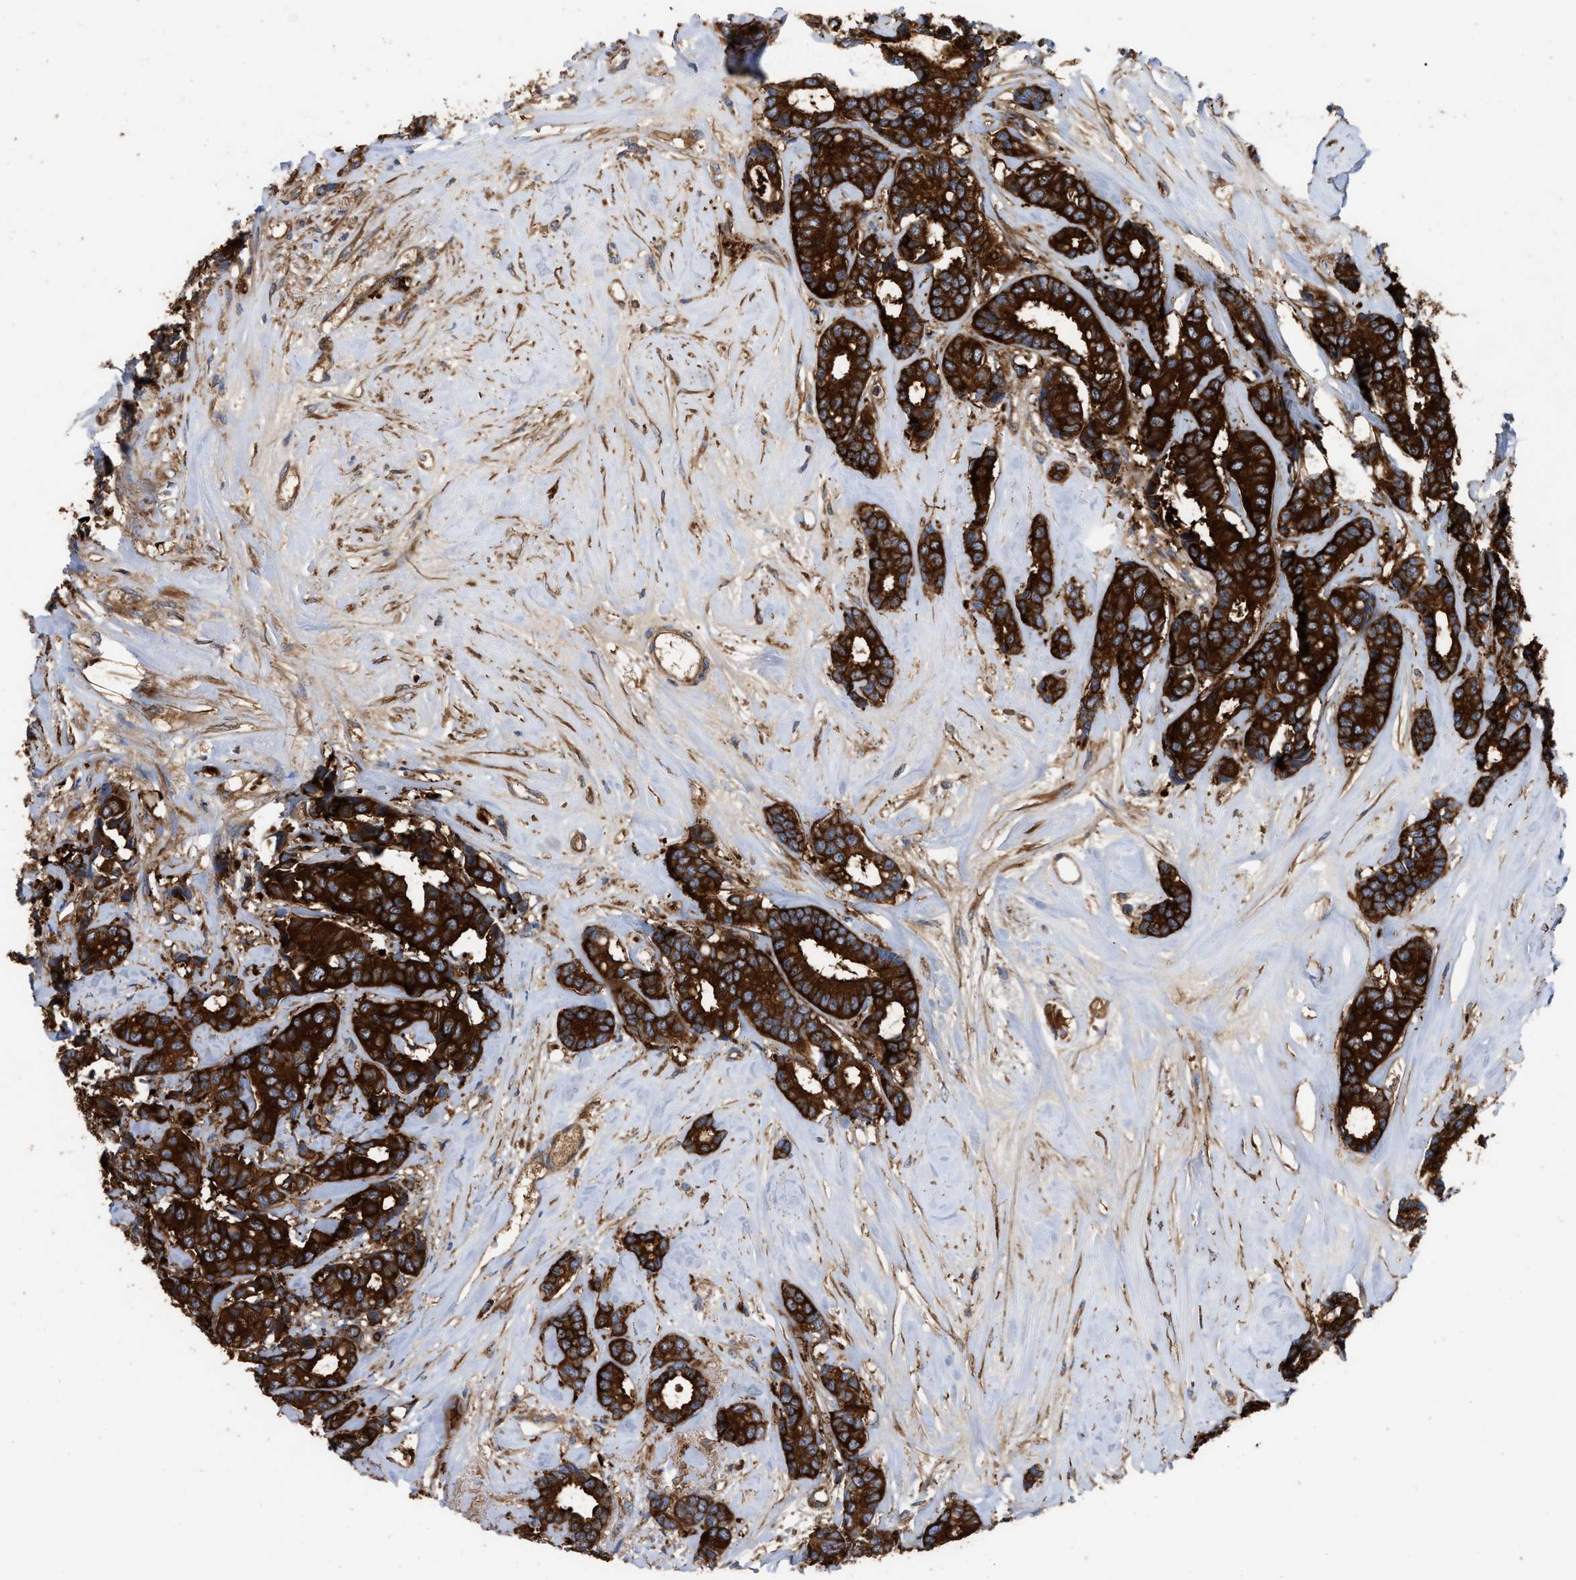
{"staining": {"intensity": "strong", "quantity": ">75%", "location": "cytoplasmic/membranous"}, "tissue": "breast cancer", "cell_type": "Tumor cells", "image_type": "cancer", "snomed": [{"axis": "morphology", "description": "Duct carcinoma"}, {"axis": "topography", "description": "Breast"}], "caption": "There is high levels of strong cytoplasmic/membranous staining in tumor cells of invasive ductal carcinoma (breast), as demonstrated by immunohistochemical staining (brown color).", "gene": "RABEP1", "patient": {"sex": "female", "age": 87}}